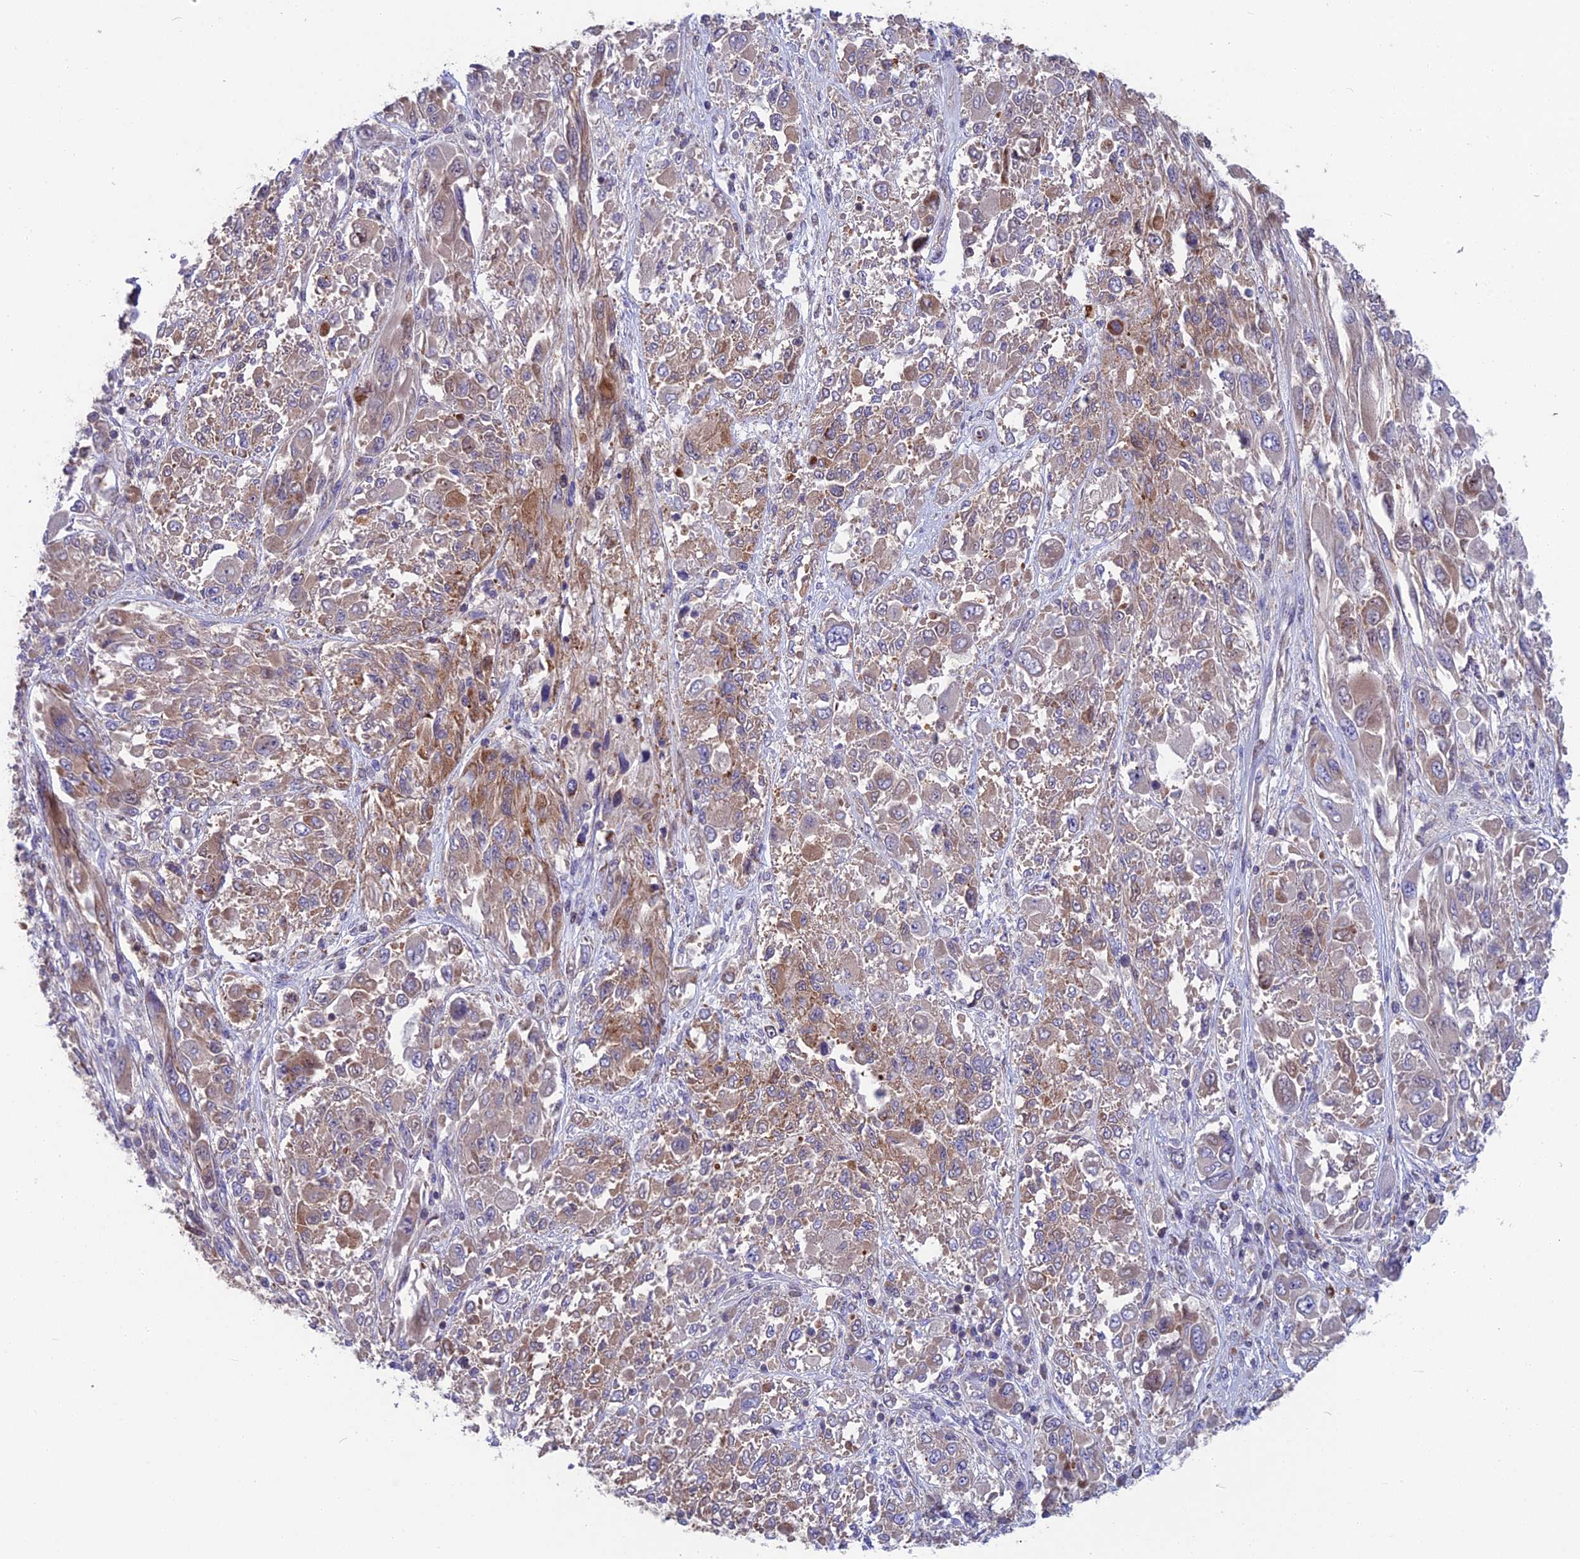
{"staining": {"intensity": "moderate", "quantity": "25%-75%", "location": "cytoplasmic/membranous"}, "tissue": "melanoma", "cell_type": "Tumor cells", "image_type": "cancer", "snomed": [{"axis": "morphology", "description": "Malignant melanoma, NOS"}, {"axis": "topography", "description": "Skin"}], "caption": "Immunohistochemistry (DAB) staining of malignant melanoma shows moderate cytoplasmic/membranous protein expression in approximately 25%-75% of tumor cells. (DAB IHC with brightfield microscopy, high magnification).", "gene": "CS", "patient": {"sex": "female", "age": 91}}